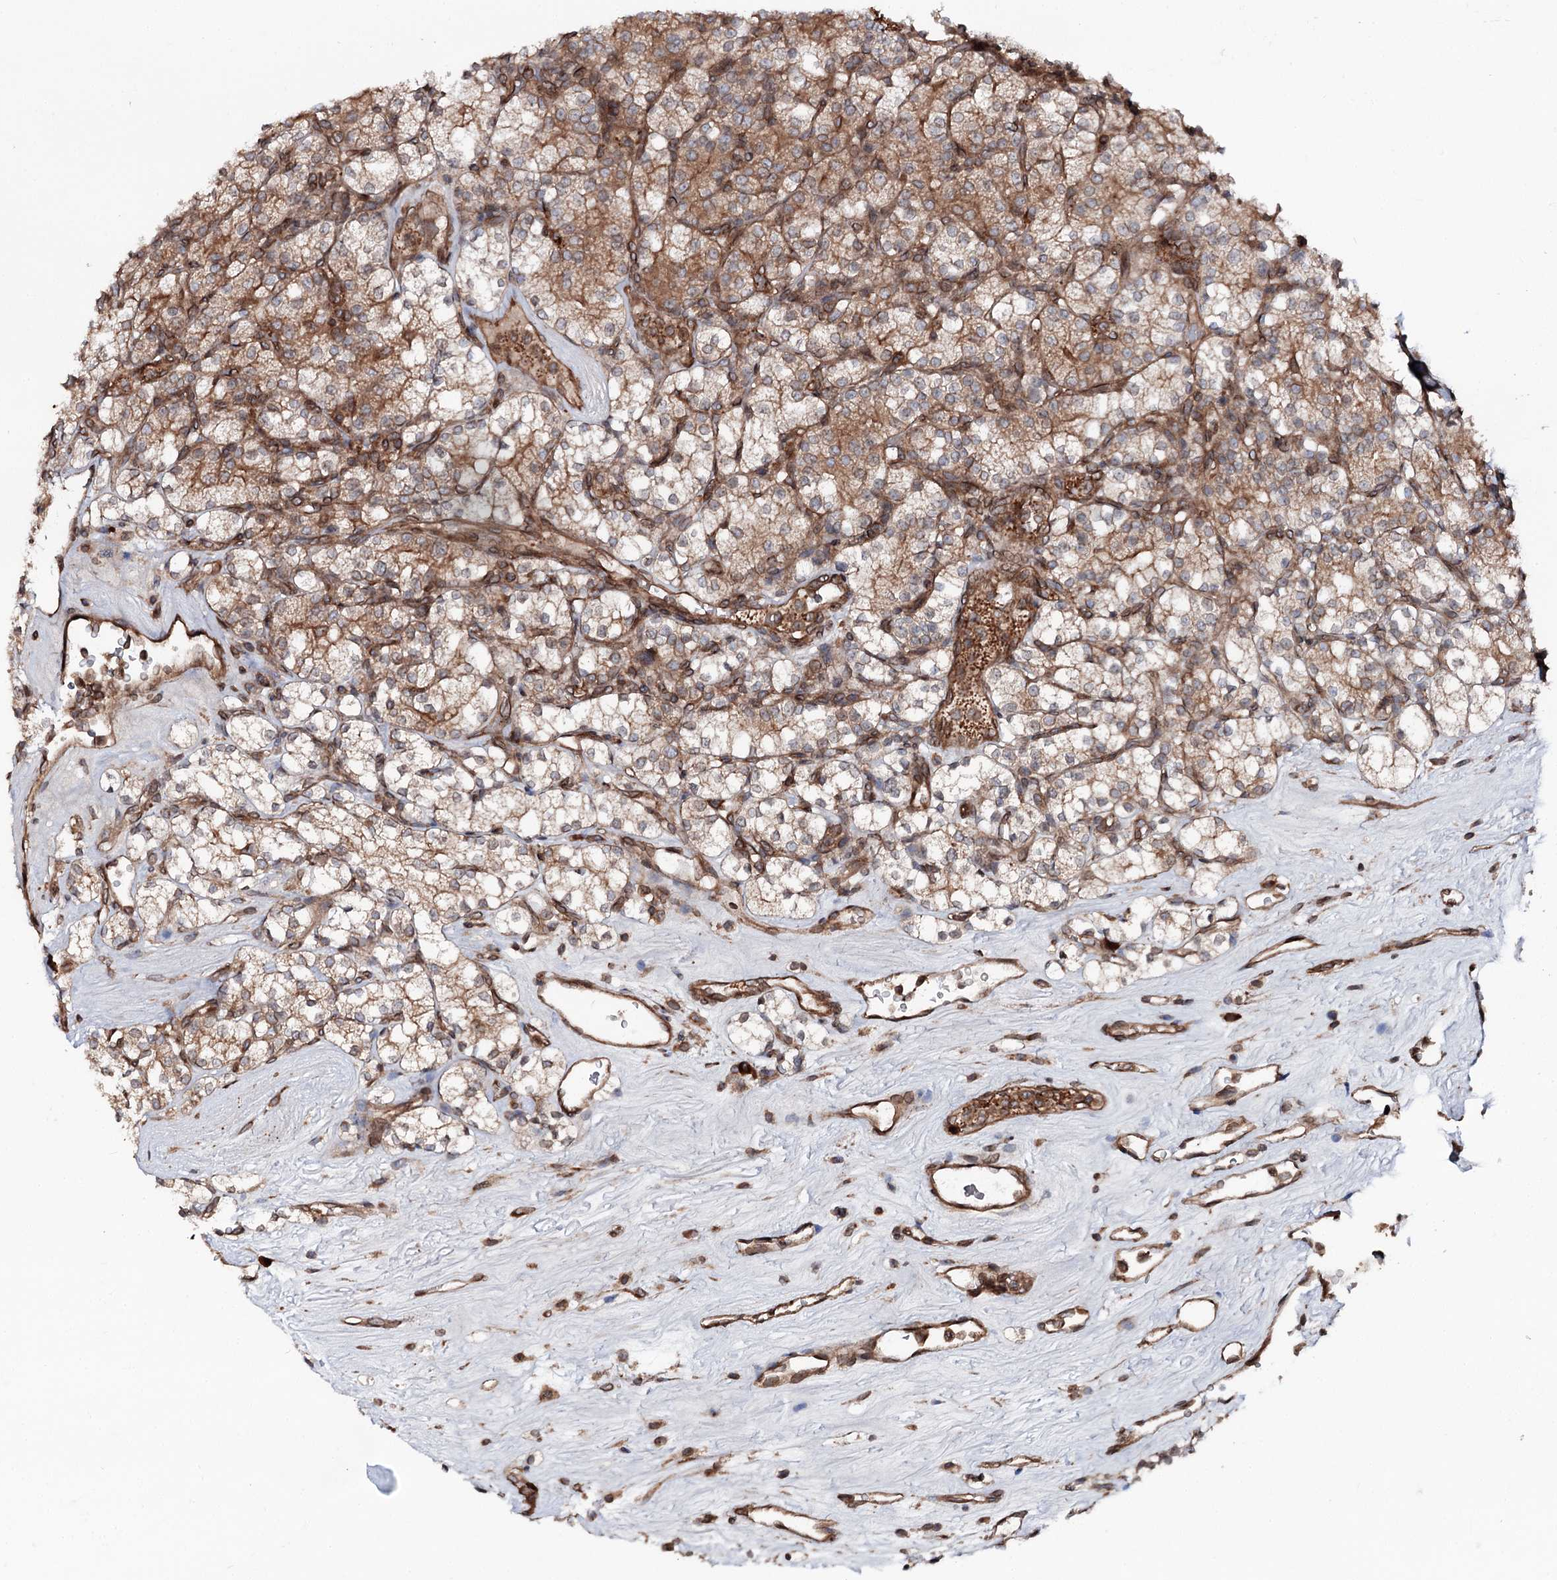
{"staining": {"intensity": "moderate", "quantity": ">75%", "location": "cytoplasmic/membranous"}, "tissue": "renal cancer", "cell_type": "Tumor cells", "image_type": "cancer", "snomed": [{"axis": "morphology", "description": "Adenocarcinoma, NOS"}, {"axis": "topography", "description": "Kidney"}], "caption": "A brown stain highlights moderate cytoplasmic/membranous staining of a protein in human renal adenocarcinoma tumor cells.", "gene": "FGFR1OP2", "patient": {"sex": "male", "age": 77}}